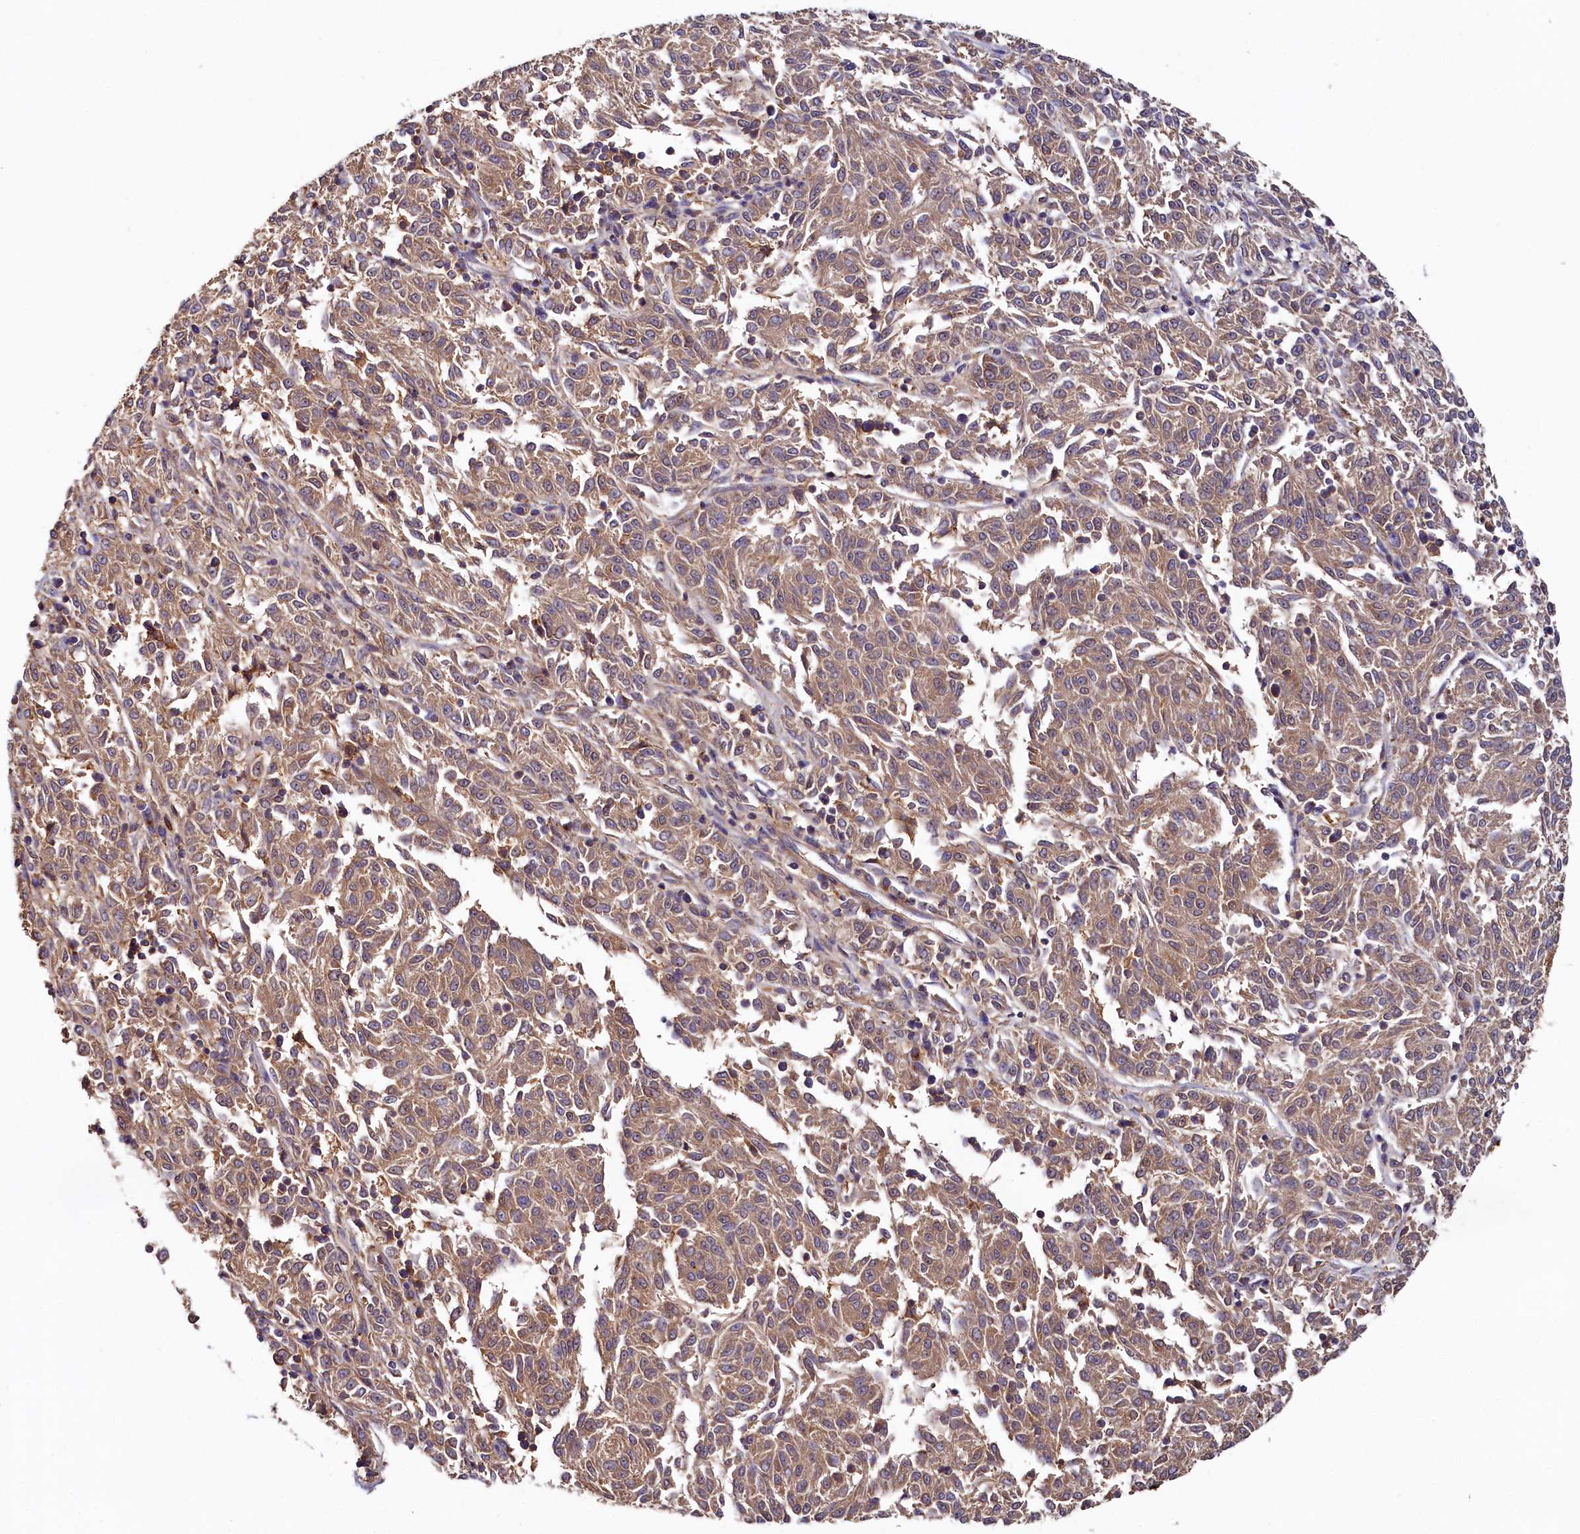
{"staining": {"intensity": "moderate", "quantity": ">75%", "location": "cytoplasmic/membranous"}, "tissue": "melanoma", "cell_type": "Tumor cells", "image_type": "cancer", "snomed": [{"axis": "morphology", "description": "Malignant melanoma, NOS"}, {"axis": "topography", "description": "Skin"}], "caption": "DAB (3,3'-diaminobenzidine) immunohistochemical staining of human malignant melanoma displays moderate cytoplasmic/membranous protein staining in approximately >75% of tumor cells.", "gene": "PPIP5K1", "patient": {"sex": "female", "age": 72}}